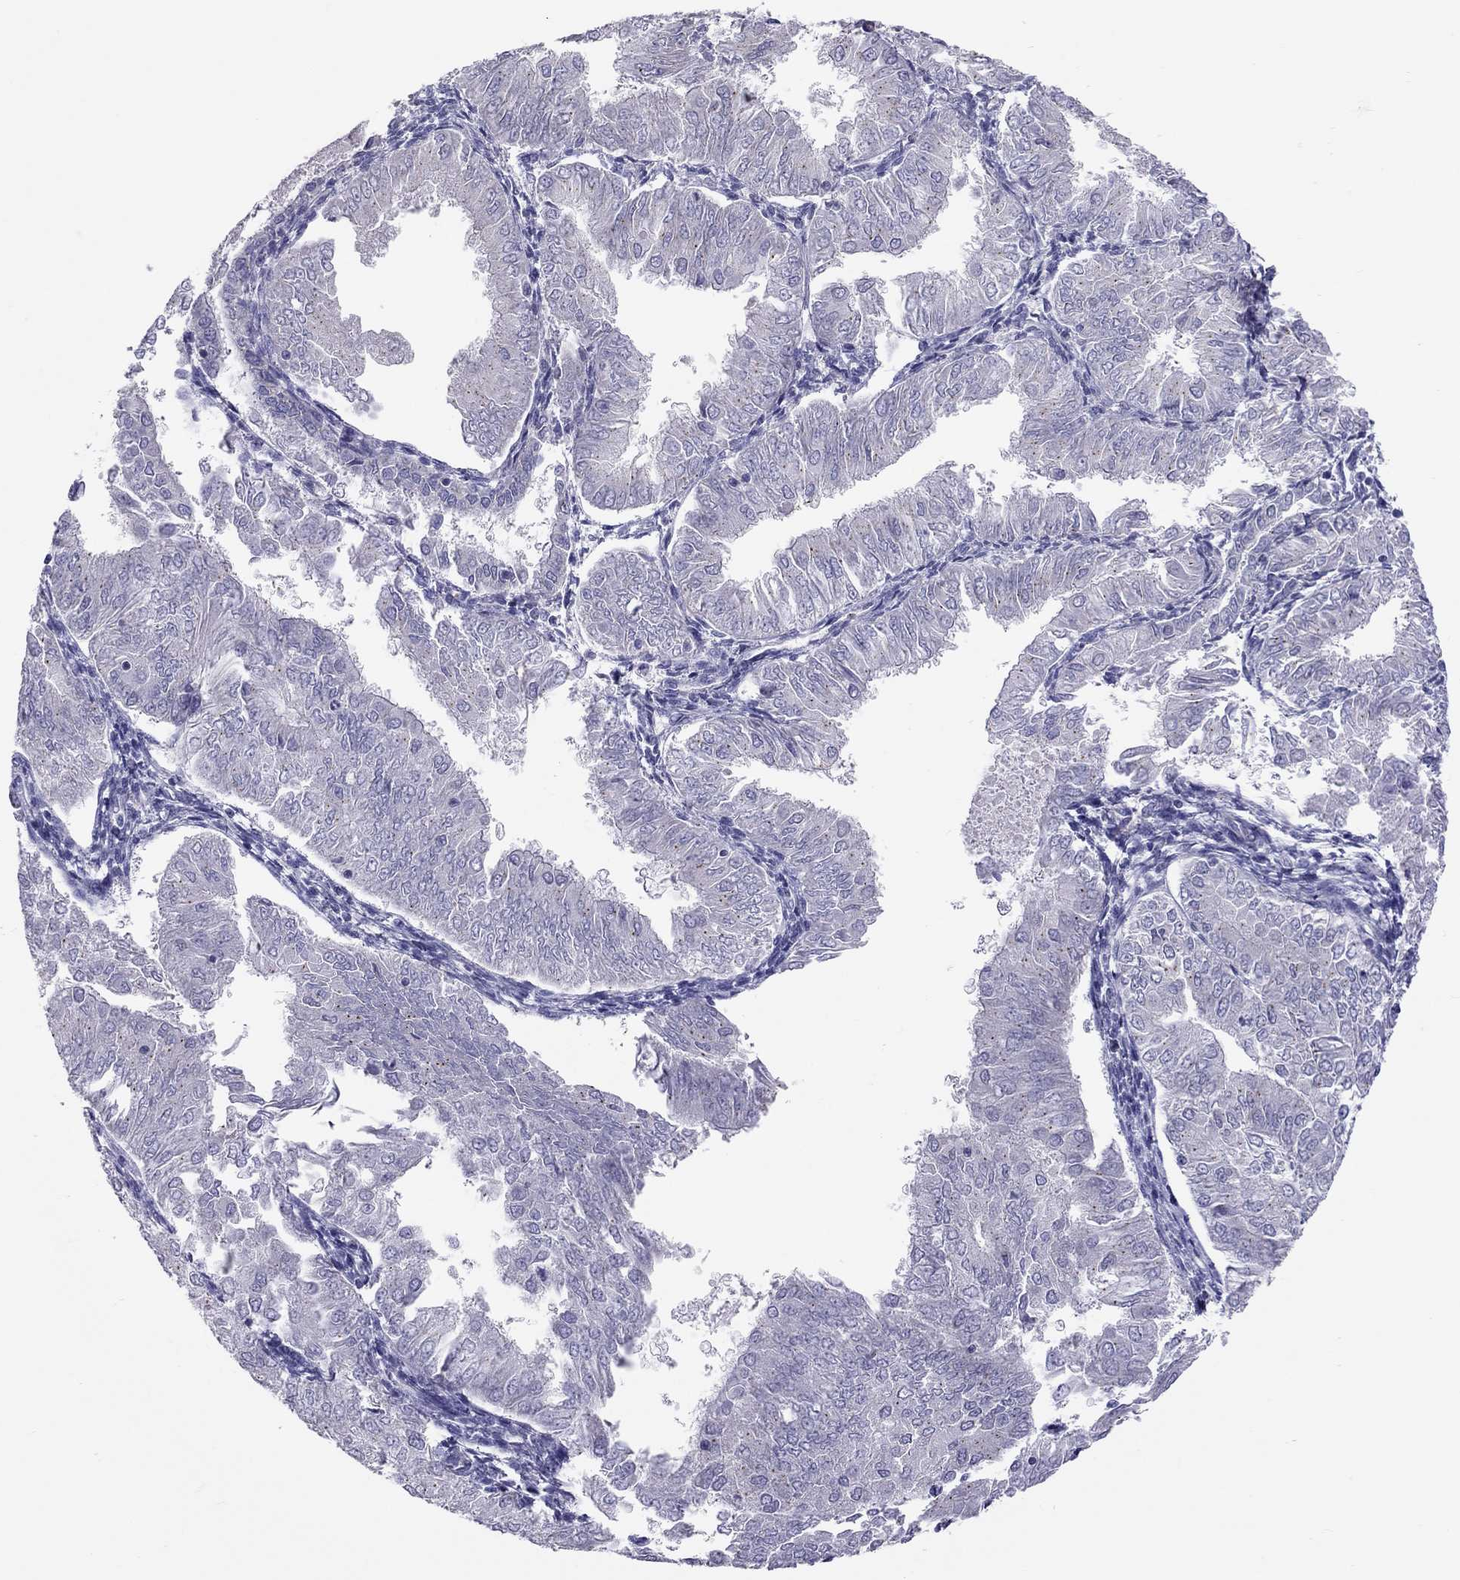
{"staining": {"intensity": "negative", "quantity": "none", "location": "none"}, "tissue": "endometrial cancer", "cell_type": "Tumor cells", "image_type": "cancer", "snomed": [{"axis": "morphology", "description": "Adenocarcinoma, NOS"}, {"axis": "topography", "description": "Endometrium"}], "caption": "There is no significant staining in tumor cells of endometrial cancer (adenocarcinoma).", "gene": "FRMD1", "patient": {"sex": "female", "age": 53}}